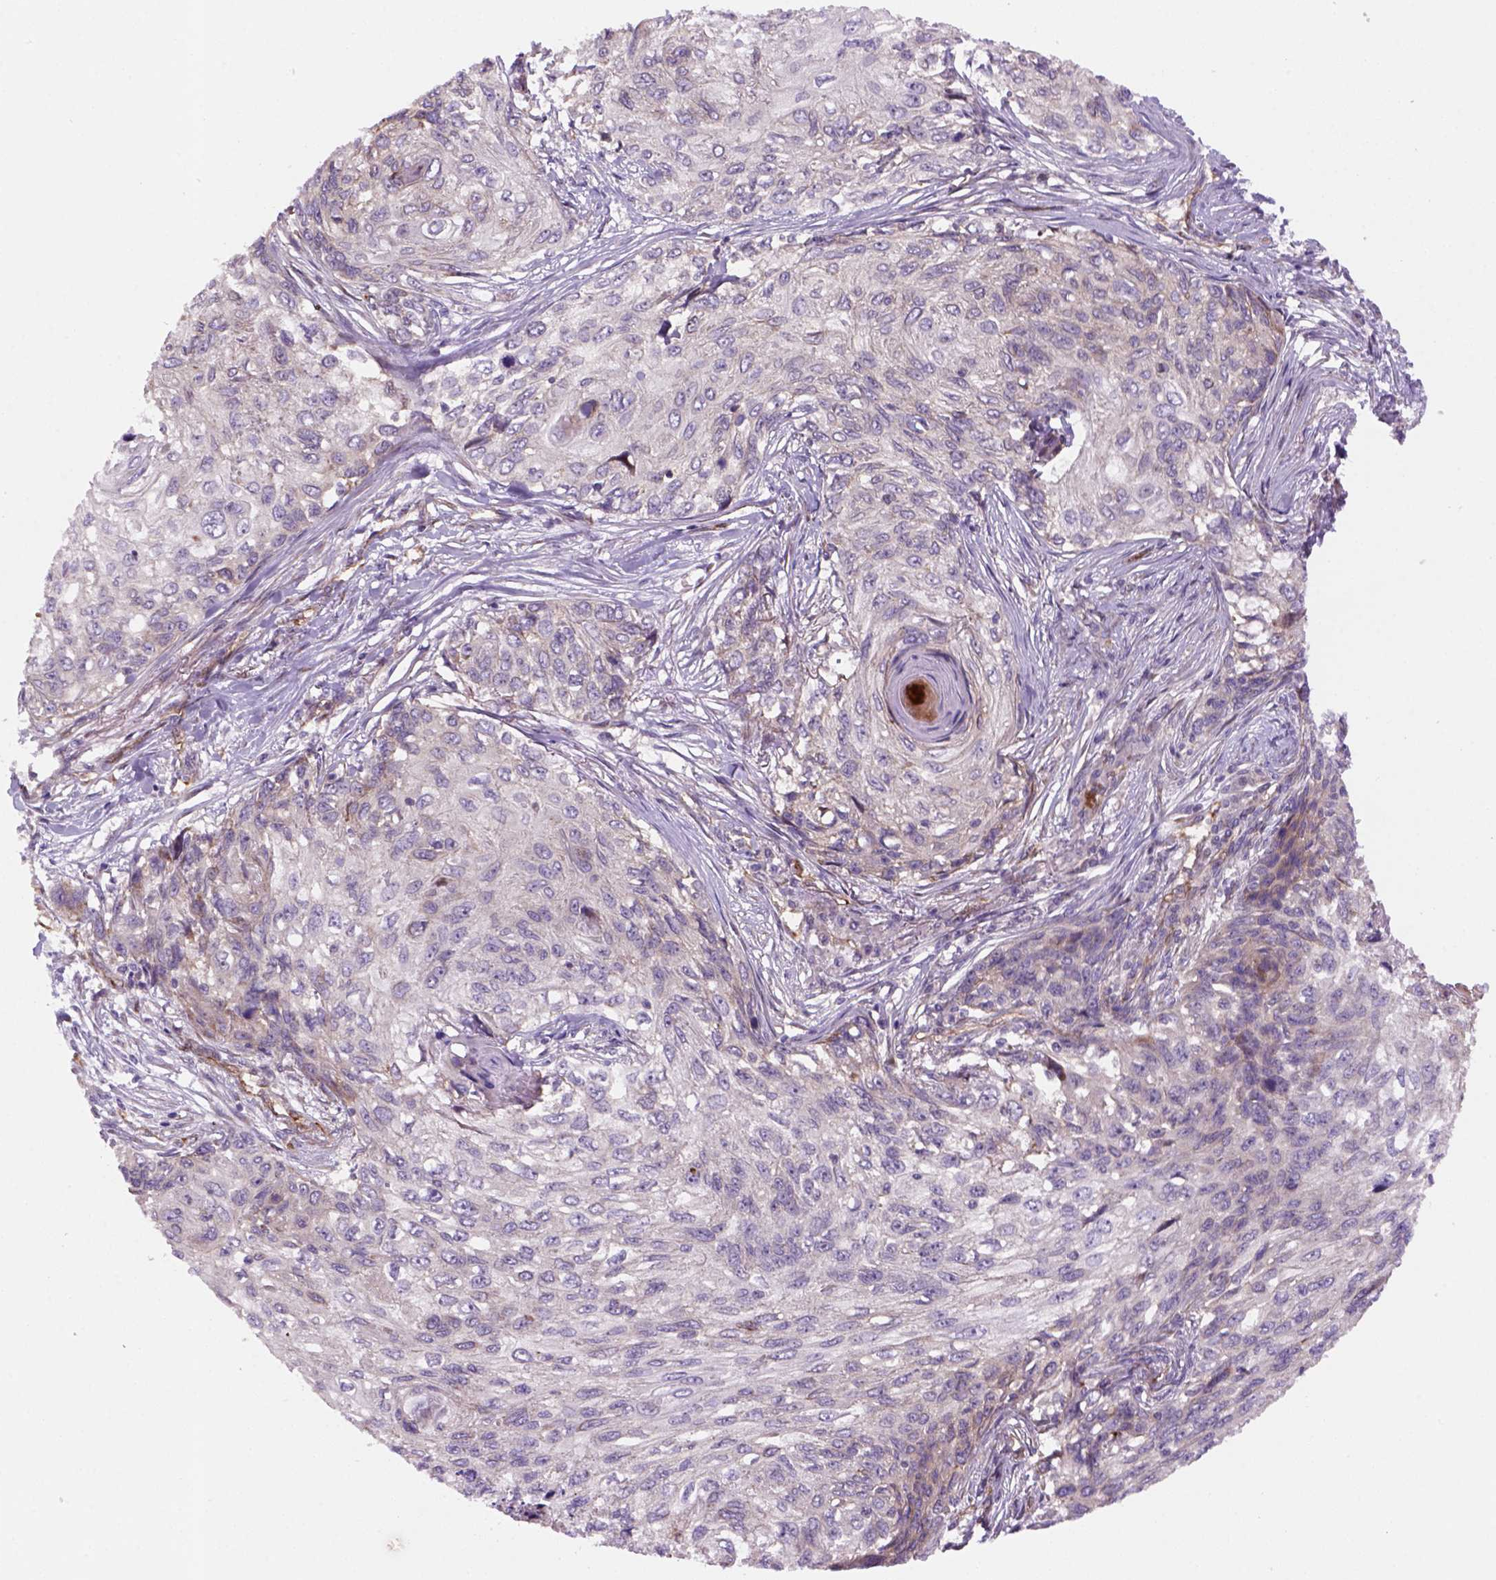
{"staining": {"intensity": "negative", "quantity": "none", "location": "none"}, "tissue": "skin cancer", "cell_type": "Tumor cells", "image_type": "cancer", "snomed": [{"axis": "morphology", "description": "Squamous cell carcinoma, NOS"}, {"axis": "topography", "description": "Skin"}], "caption": "High power microscopy photomicrograph of an immunohistochemistry (IHC) histopathology image of skin cancer (squamous cell carcinoma), revealing no significant expression in tumor cells.", "gene": "VSTM5", "patient": {"sex": "male", "age": 92}}